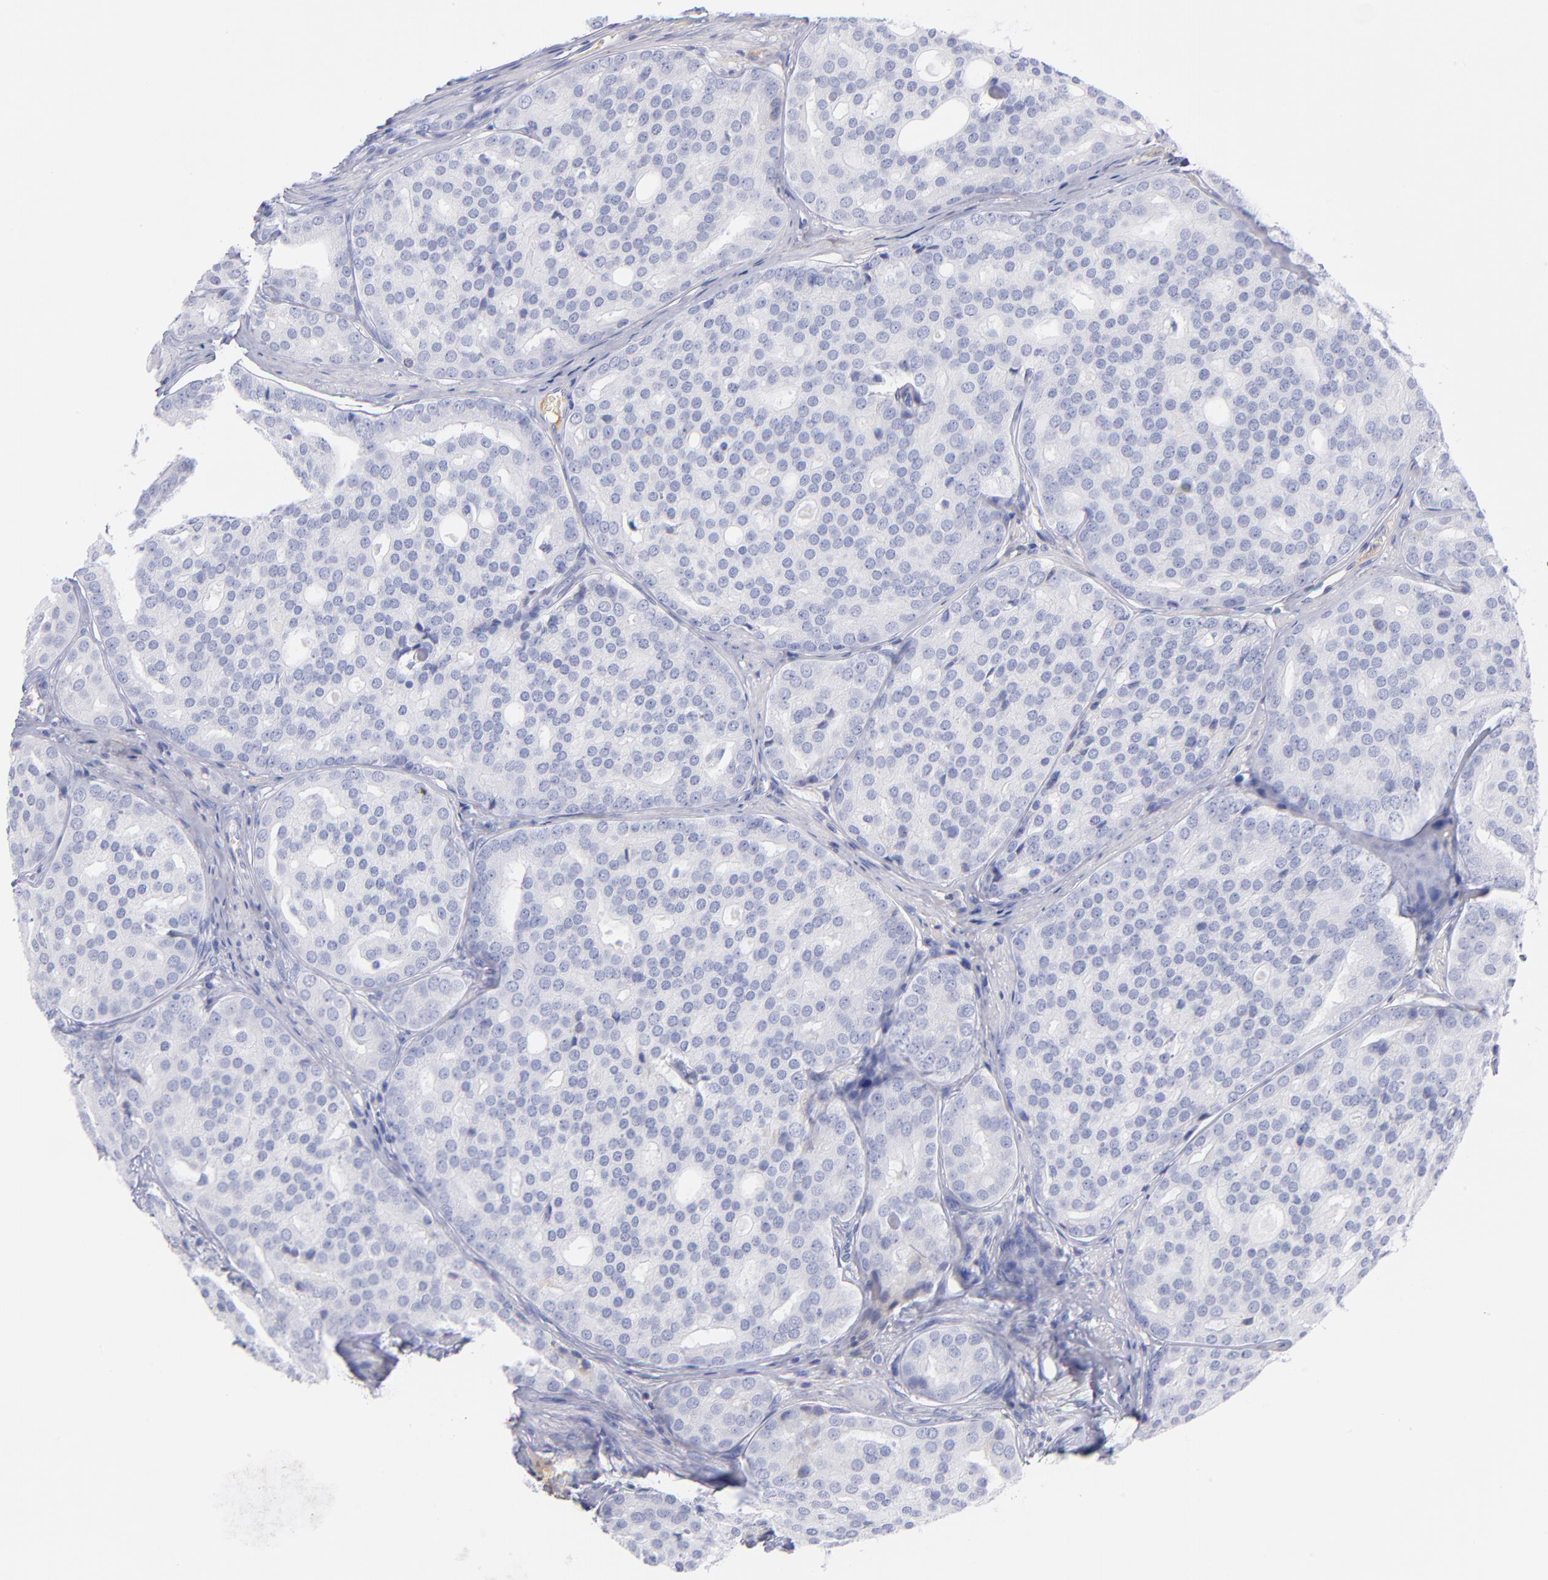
{"staining": {"intensity": "negative", "quantity": "none", "location": "none"}, "tissue": "prostate cancer", "cell_type": "Tumor cells", "image_type": "cancer", "snomed": [{"axis": "morphology", "description": "Adenocarcinoma, High grade"}, {"axis": "topography", "description": "Prostate"}], "caption": "An image of human prostate high-grade adenocarcinoma is negative for staining in tumor cells.", "gene": "HP", "patient": {"sex": "male", "age": 64}}